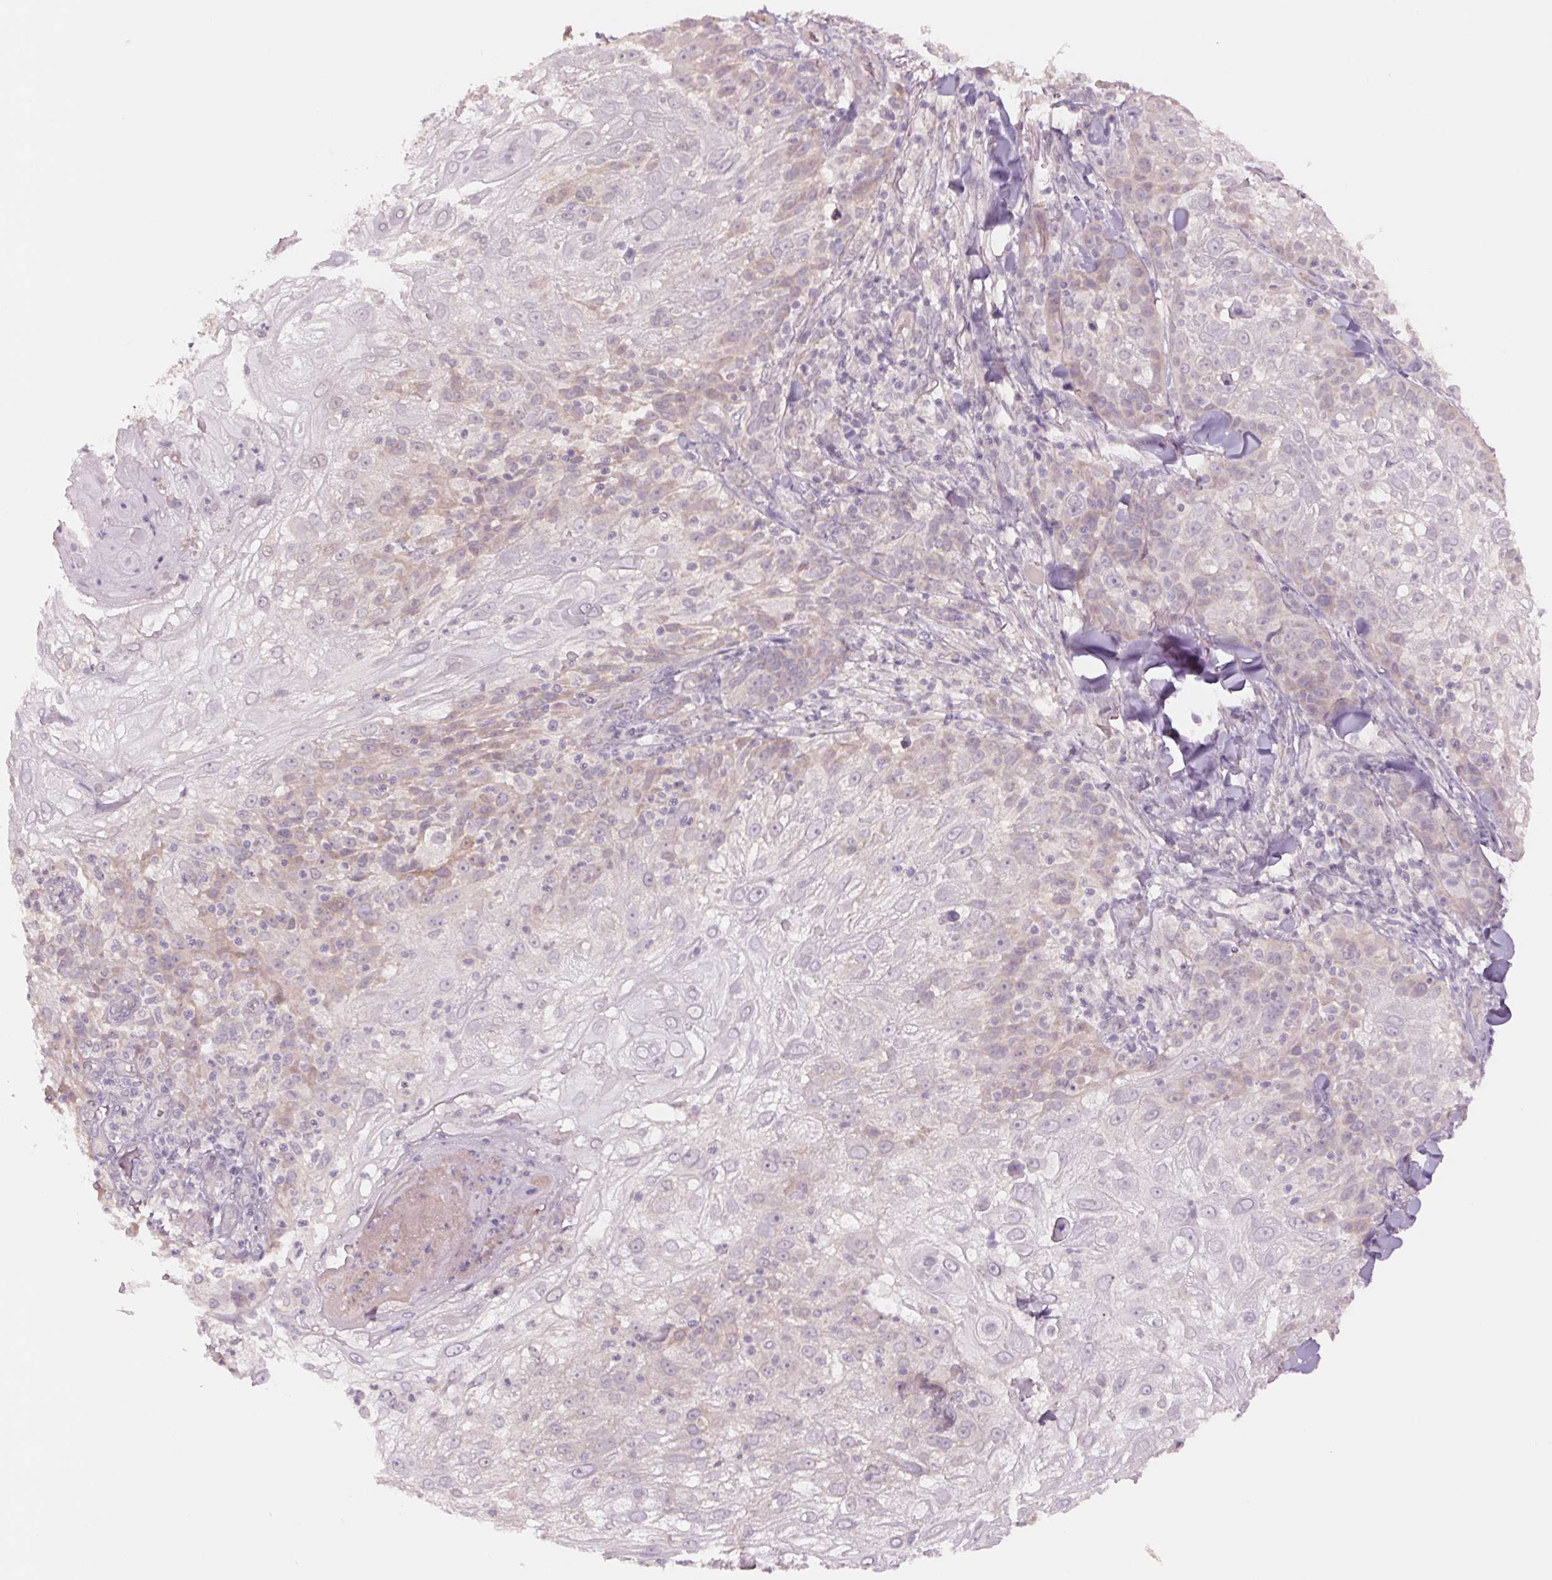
{"staining": {"intensity": "weak", "quantity": "<25%", "location": "cytoplasmic/membranous"}, "tissue": "skin cancer", "cell_type": "Tumor cells", "image_type": "cancer", "snomed": [{"axis": "morphology", "description": "Normal tissue, NOS"}, {"axis": "morphology", "description": "Squamous cell carcinoma, NOS"}, {"axis": "topography", "description": "Skin"}], "caption": "Squamous cell carcinoma (skin) was stained to show a protein in brown. There is no significant expression in tumor cells. (DAB IHC with hematoxylin counter stain).", "gene": "PPIA", "patient": {"sex": "female", "age": 83}}